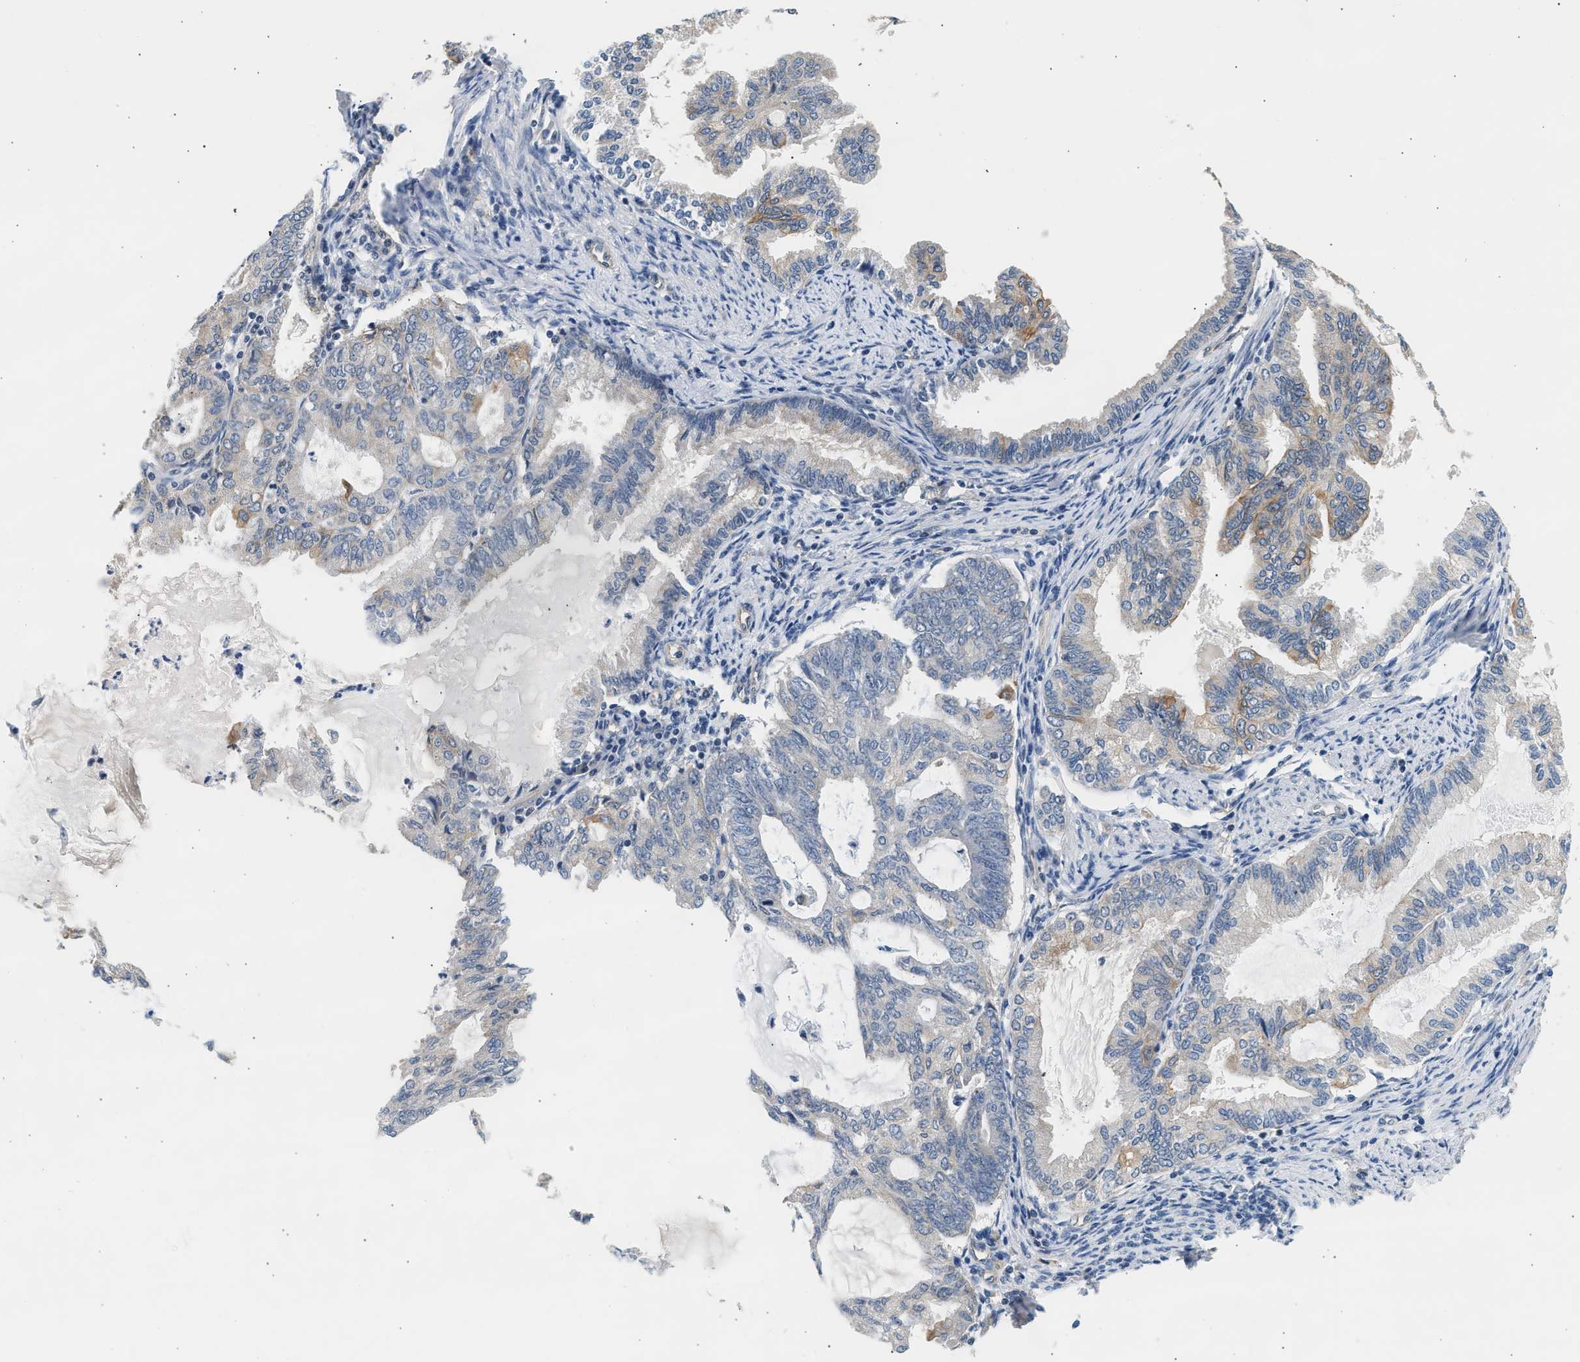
{"staining": {"intensity": "moderate", "quantity": "<25%", "location": "cytoplasmic/membranous"}, "tissue": "endometrial cancer", "cell_type": "Tumor cells", "image_type": "cancer", "snomed": [{"axis": "morphology", "description": "Adenocarcinoma, NOS"}, {"axis": "topography", "description": "Endometrium"}], "caption": "Tumor cells show low levels of moderate cytoplasmic/membranous expression in about <25% of cells in endometrial adenocarcinoma. Nuclei are stained in blue.", "gene": "WDR31", "patient": {"sex": "female", "age": 86}}